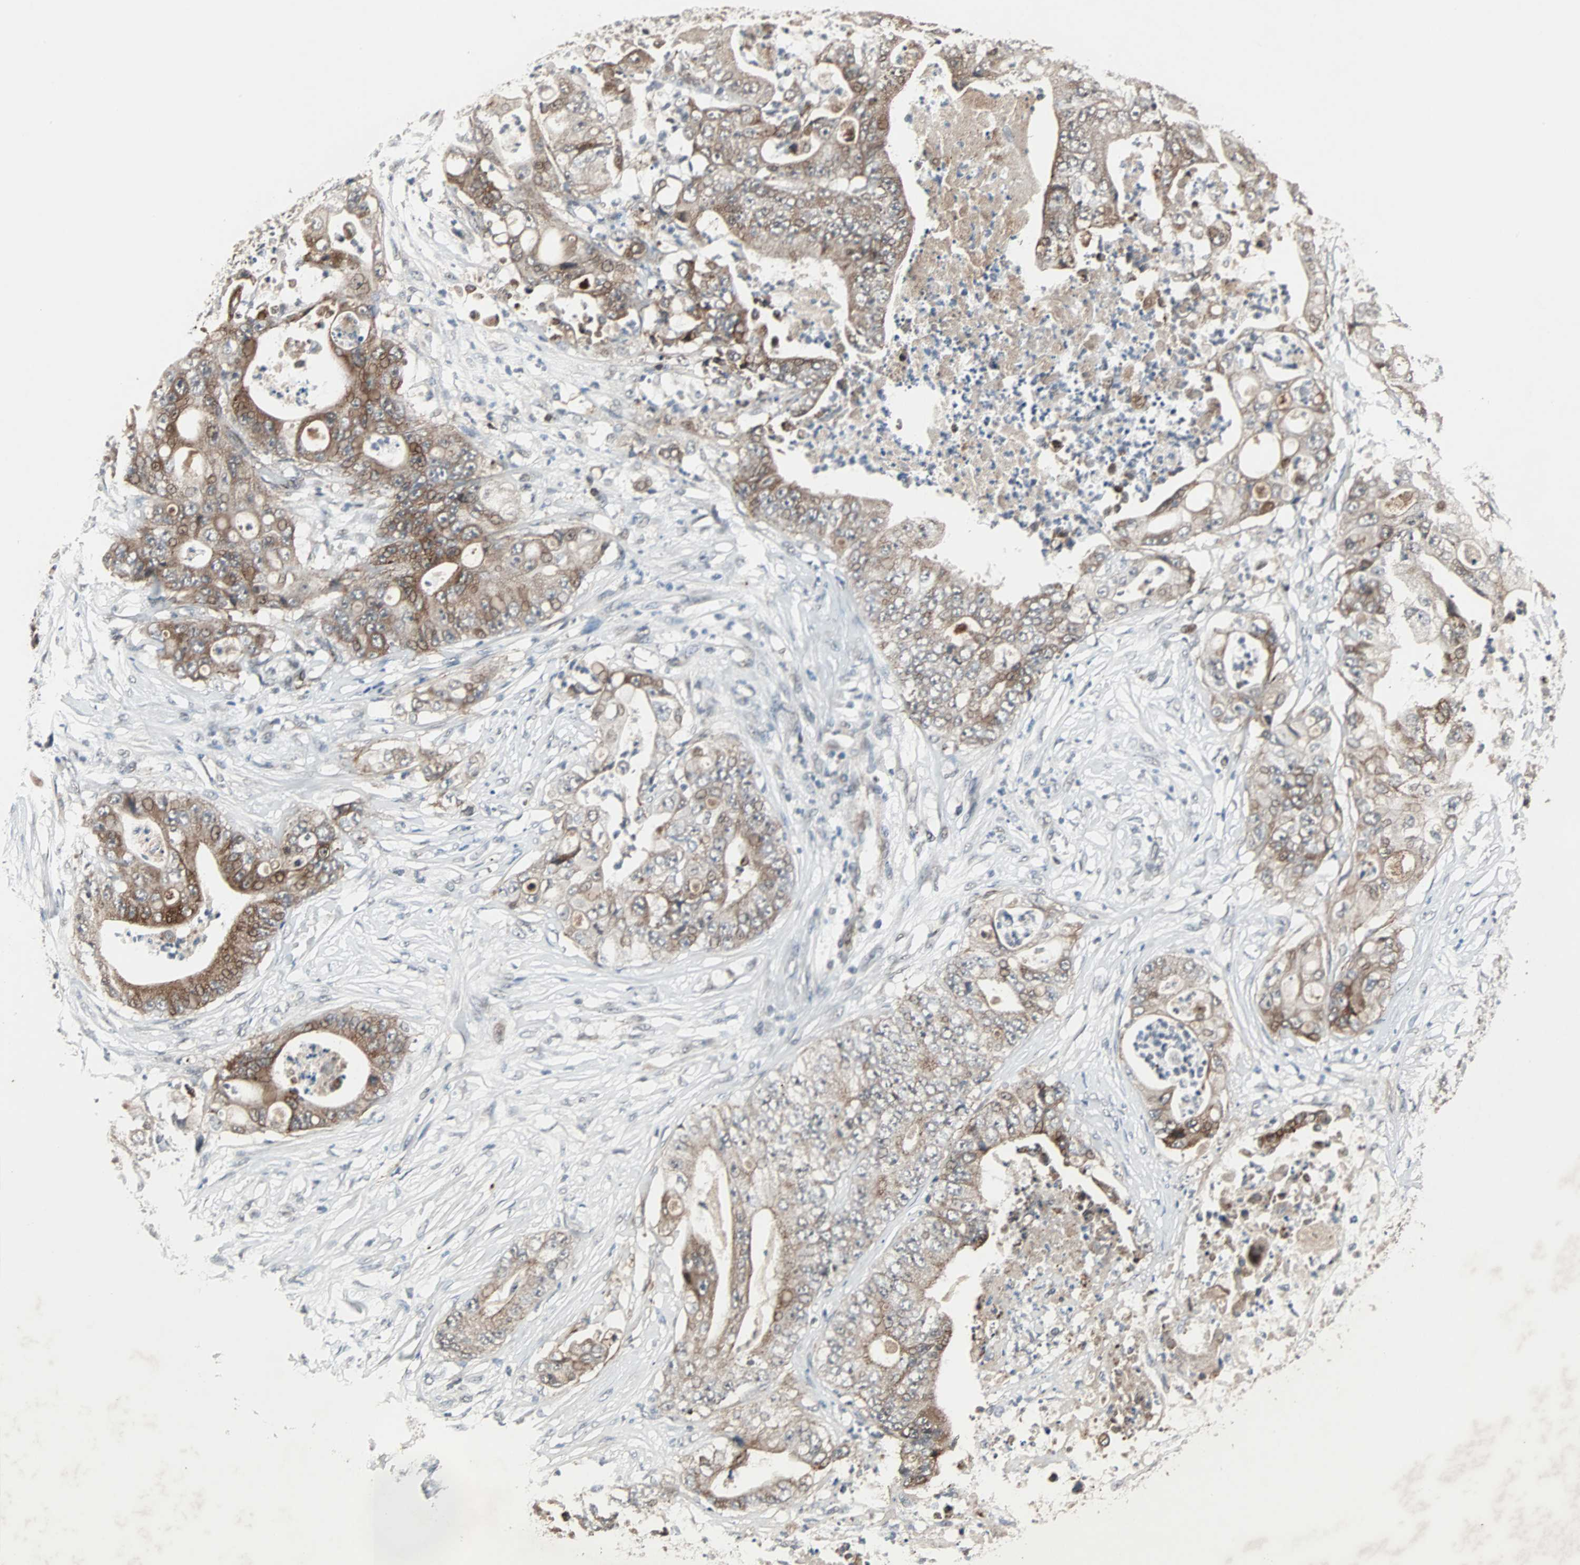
{"staining": {"intensity": "moderate", "quantity": ">75%", "location": "cytoplasmic/membranous"}, "tissue": "stomach cancer", "cell_type": "Tumor cells", "image_type": "cancer", "snomed": [{"axis": "morphology", "description": "Adenocarcinoma, NOS"}, {"axis": "topography", "description": "Stomach"}], "caption": "Stomach cancer (adenocarcinoma) stained with IHC reveals moderate cytoplasmic/membranous positivity in approximately >75% of tumor cells.", "gene": "LSR", "patient": {"sex": "female", "age": 73}}